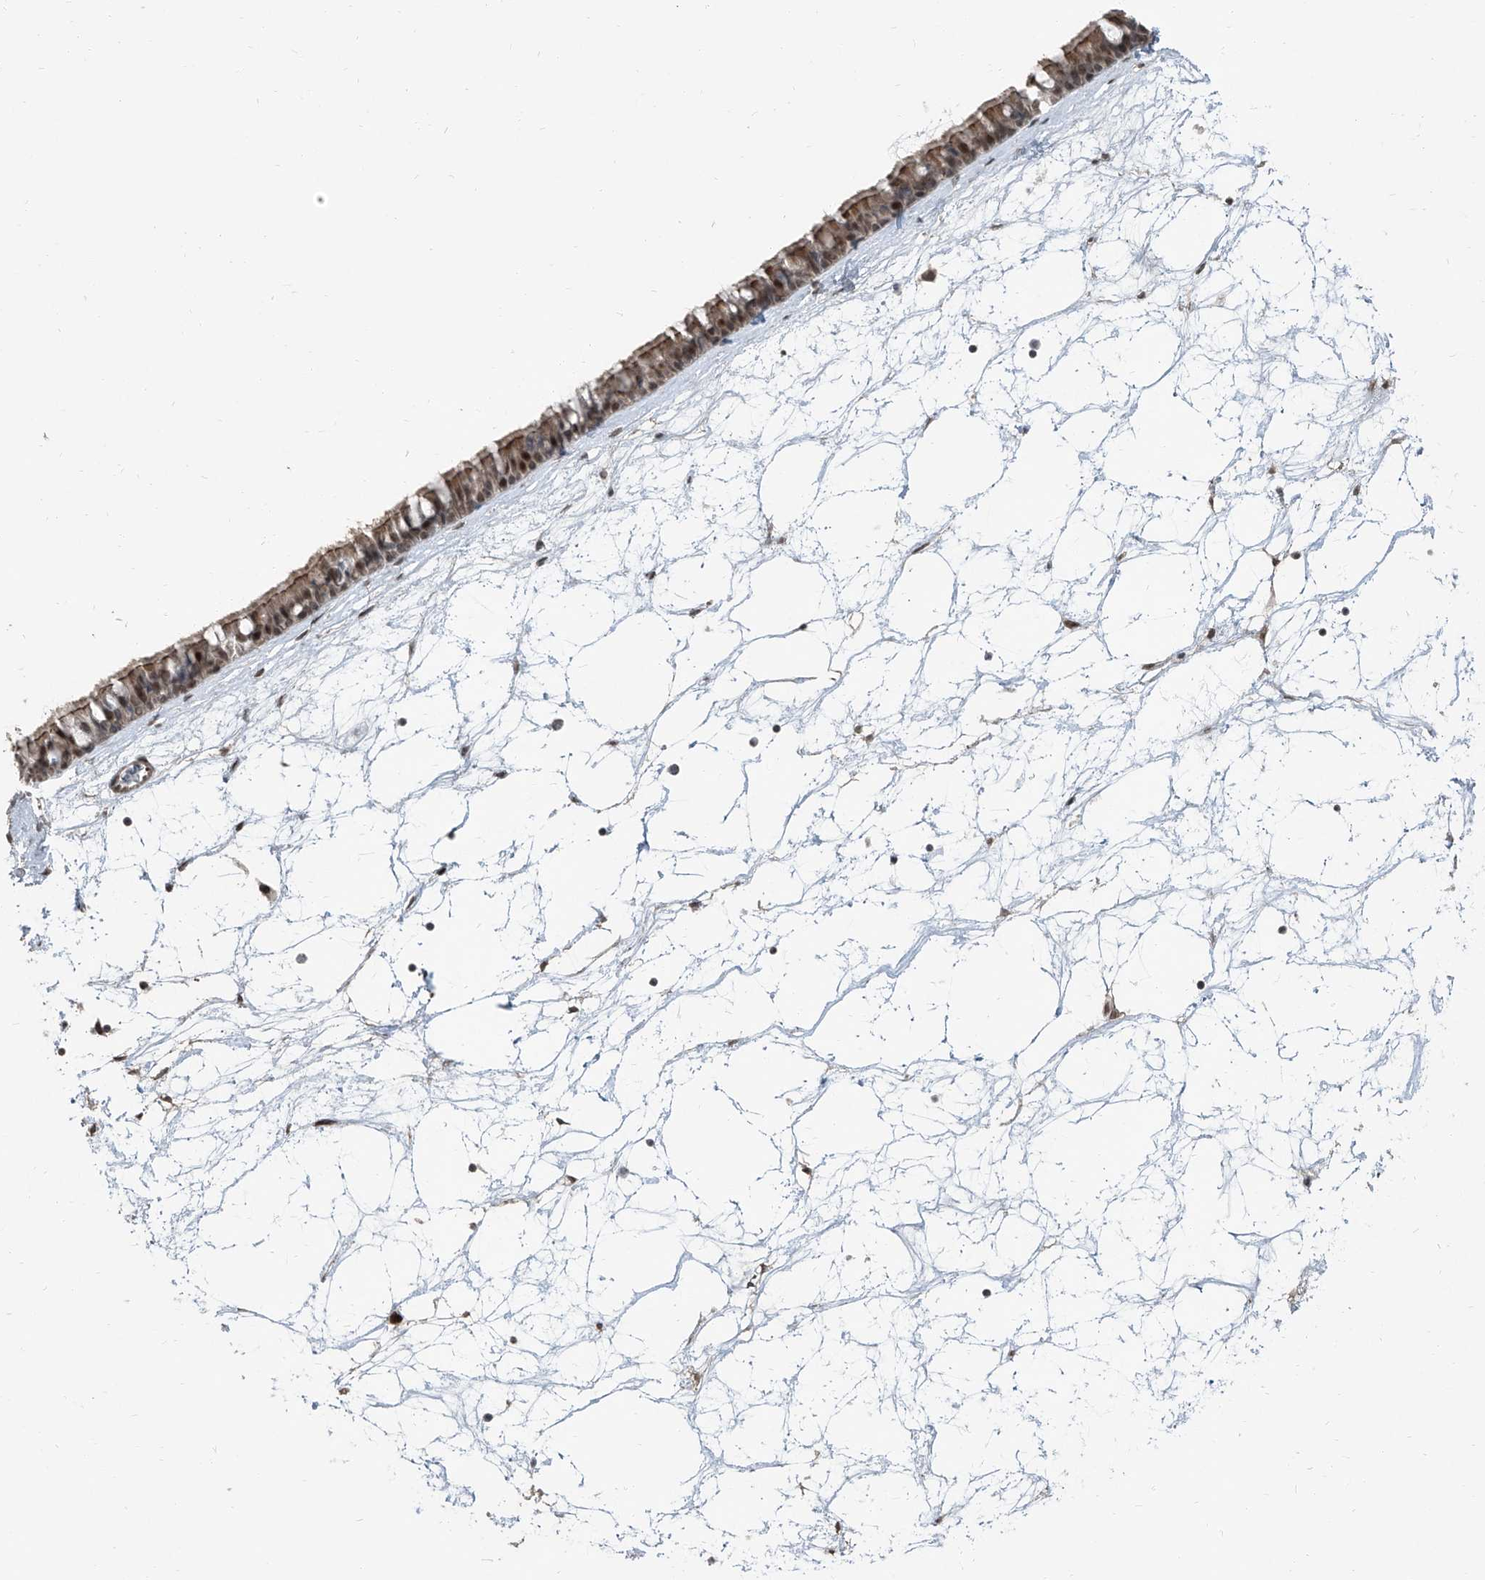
{"staining": {"intensity": "moderate", "quantity": ">75%", "location": "cytoplasmic/membranous,nuclear"}, "tissue": "nasopharynx", "cell_type": "Respiratory epithelial cells", "image_type": "normal", "snomed": [{"axis": "morphology", "description": "Normal tissue, NOS"}, {"axis": "topography", "description": "Nasopharynx"}], "caption": "Moderate cytoplasmic/membranous,nuclear protein positivity is appreciated in about >75% of respiratory epithelial cells in nasopharynx. The staining is performed using DAB brown chromogen to label protein expression. The nuclei are counter-stained blue using hematoxylin.", "gene": "ZNF570", "patient": {"sex": "male", "age": 64}}